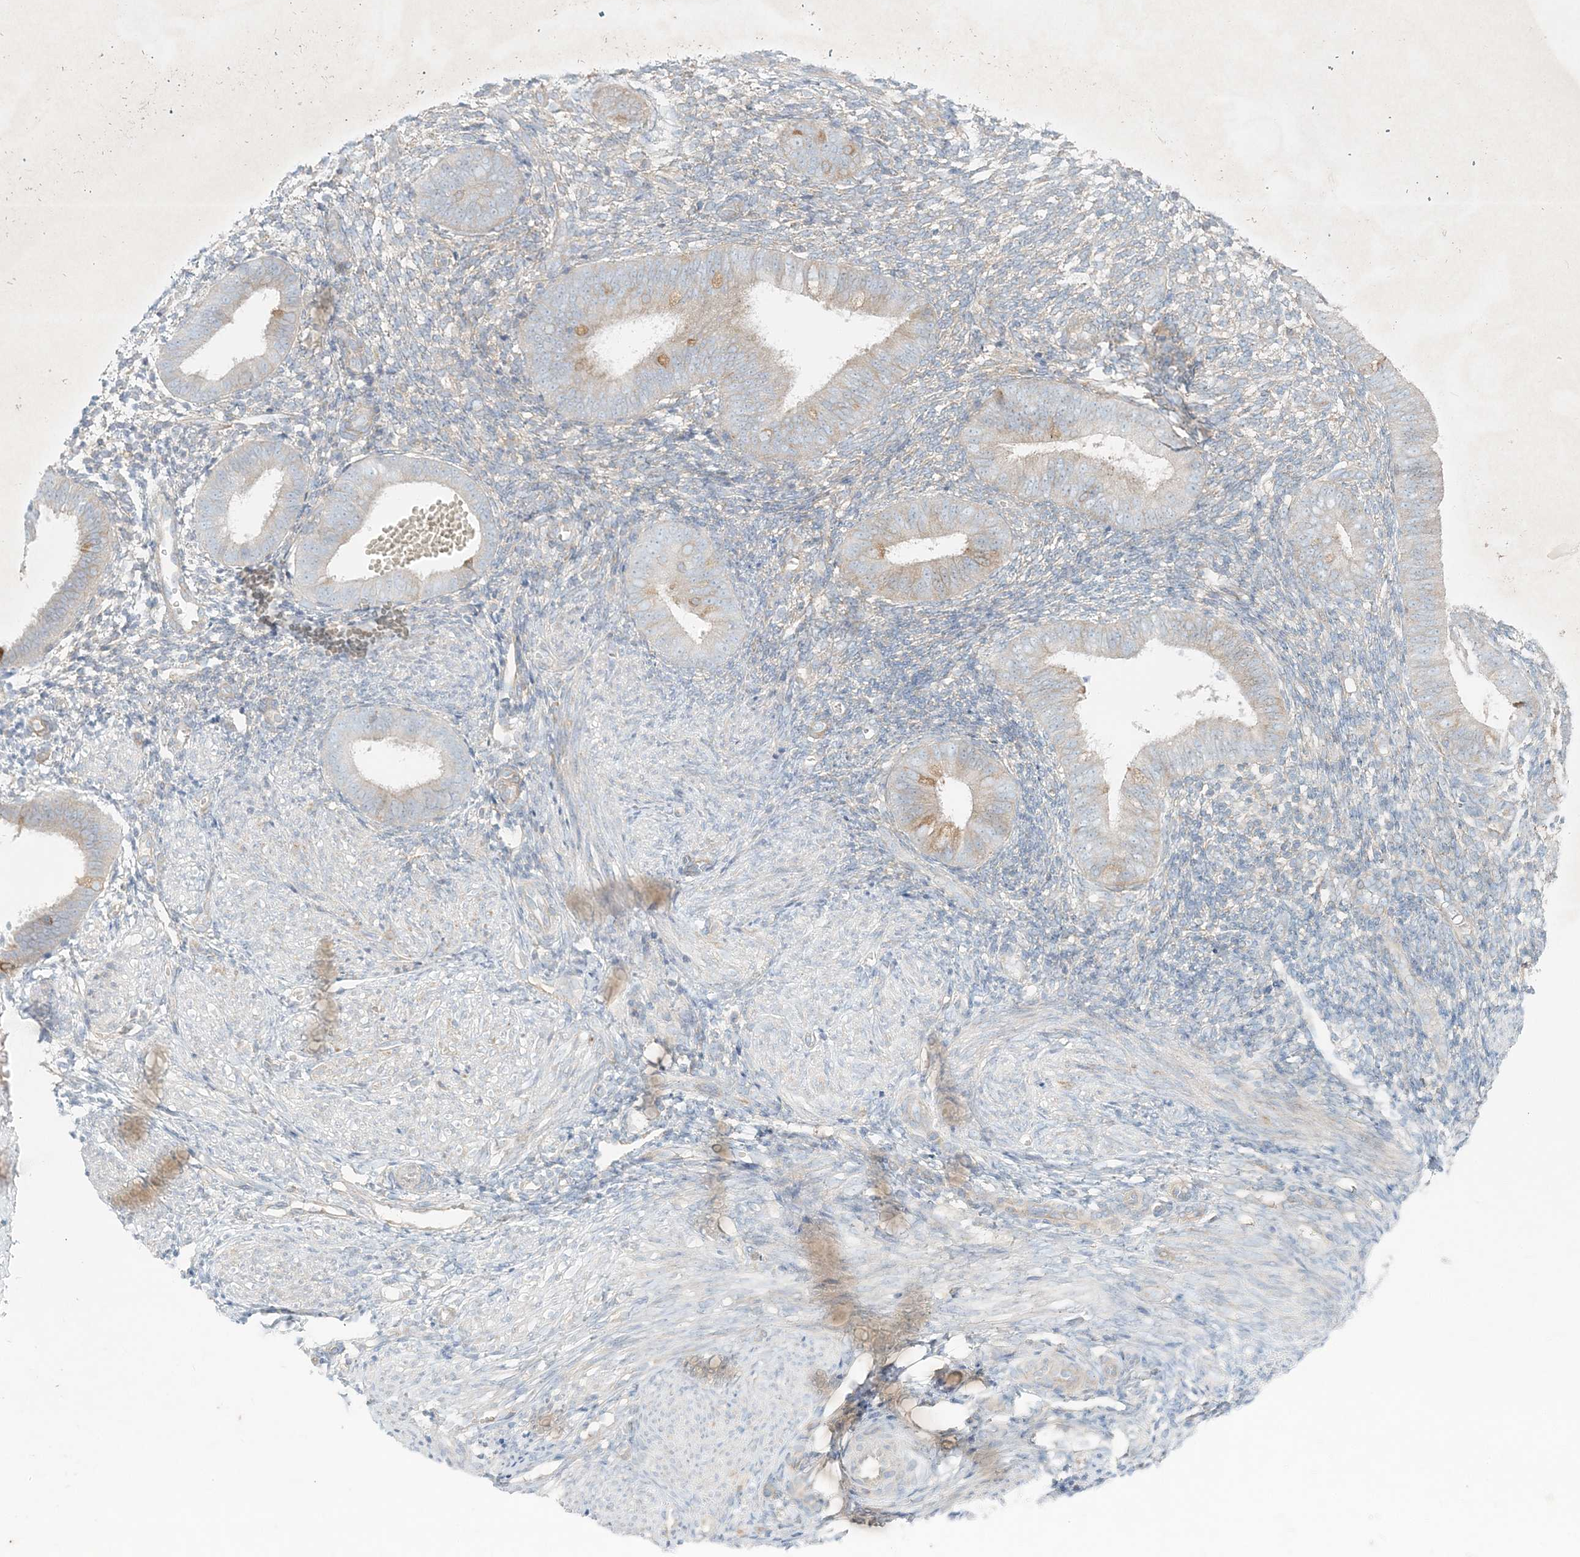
{"staining": {"intensity": "negative", "quantity": "none", "location": "none"}, "tissue": "endometrium", "cell_type": "Cells in endometrial stroma", "image_type": "normal", "snomed": [{"axis": "morphology", "description": "Normal tissue, NOS"}, {"axis": "topography", "description": "Uterus"}, {"axis": "topography", "description": "Endometrium"}], "caption": "This is a photomicrograph of immunohistochemistry (IHC) staining of normal endometrium, which shows no expression in cells in endometrial stroma.", "gene": "STK11IP", "patient": {"sex": "female", "age": 48}}